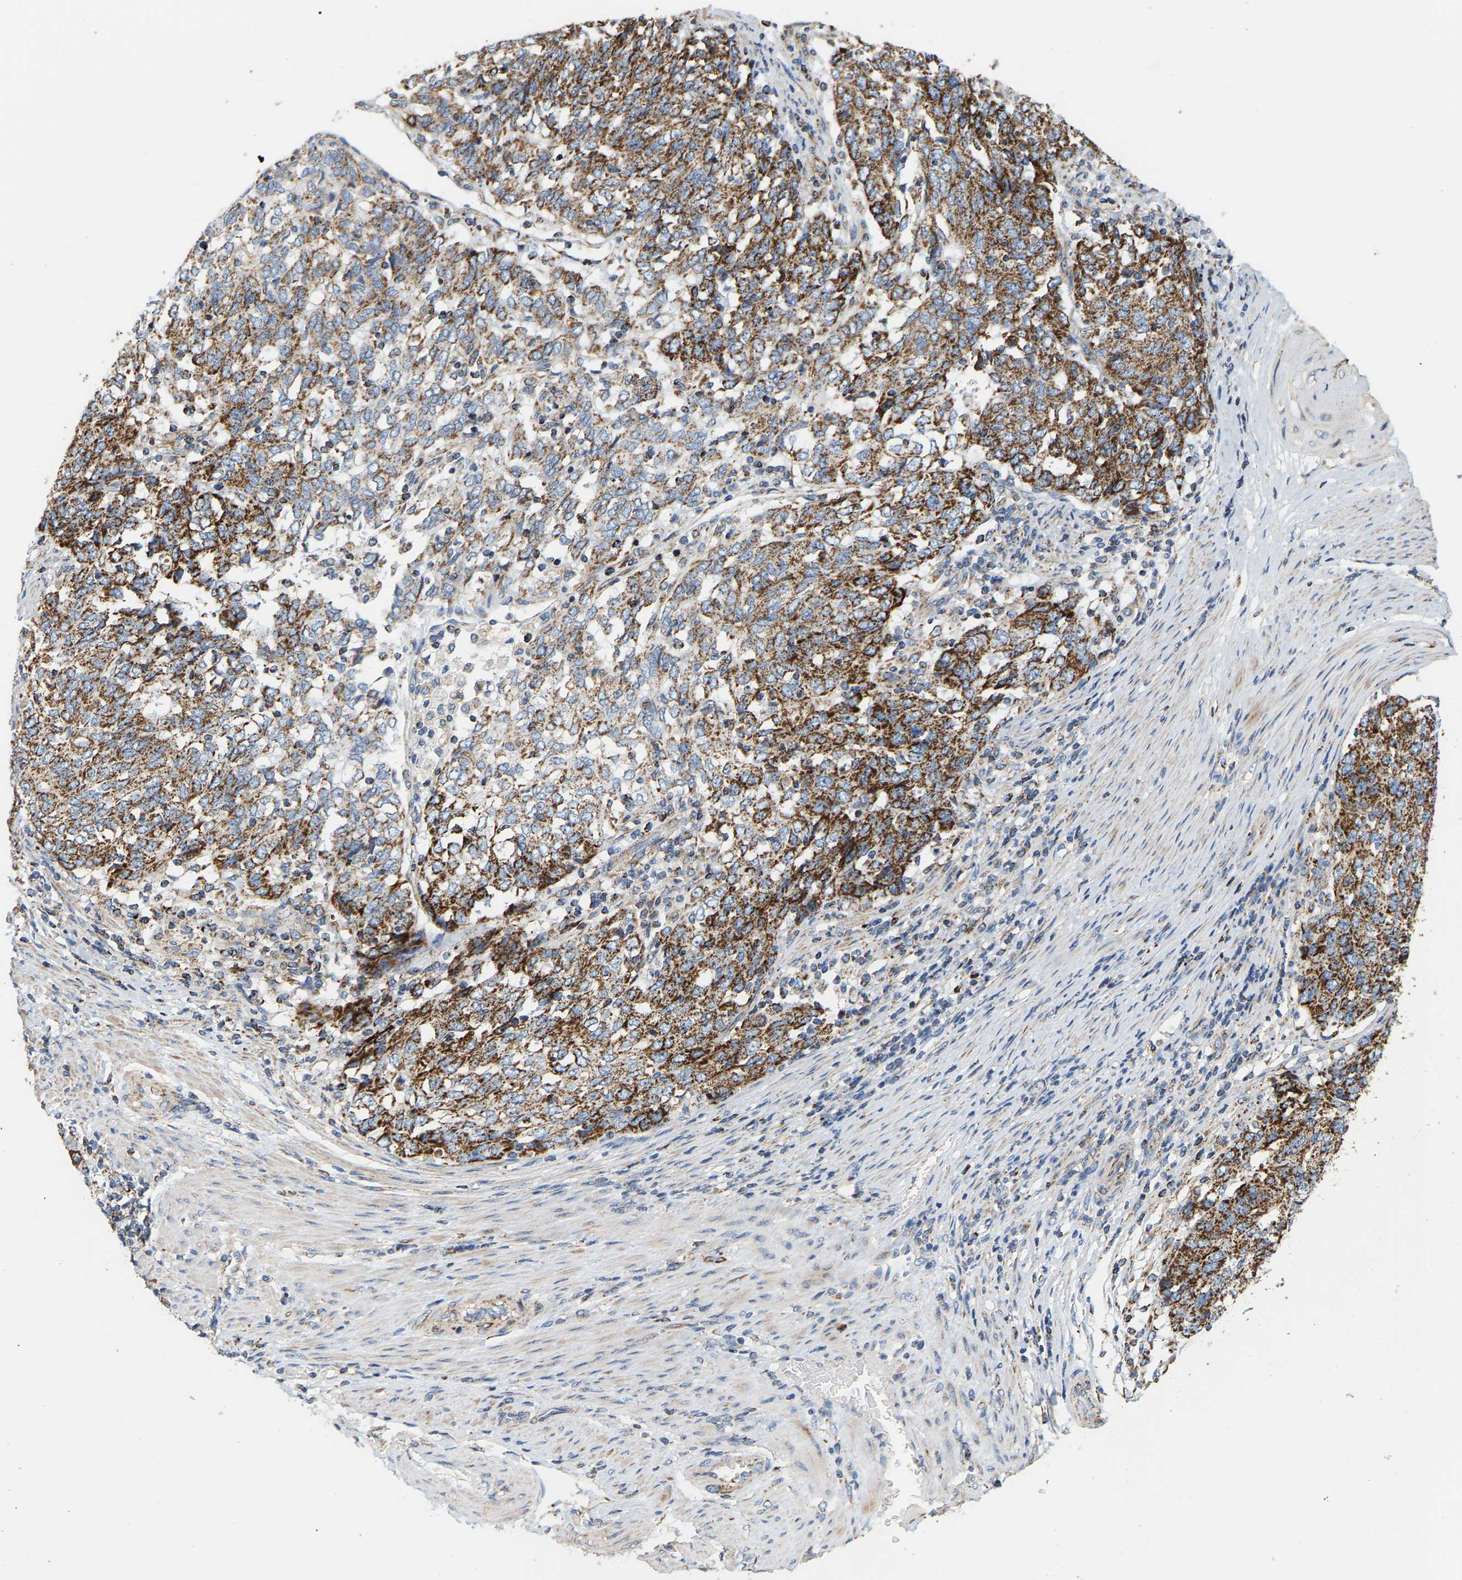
{"staining": {"intensity": "strong", "quantity": ">75%", "location": "cytoplasmic/membranous"}, "tissue": "endometrial cancer", "cell_type": "Tumor cells", "image_type": "cancer", "snomed": [{"axis": "morphology", "description": "Adenocarcinoma, NOS"}, {"axis": "topography", "description": "Endometrium"}], "caption": "Endometrial cancer stained for a protein (brown) demonstrates strong cytoplasmic/membranous positive expression in about >75% of tumor cells.", "gene": "SHMT2", "patient": {"sex": "female", "age": 80}}